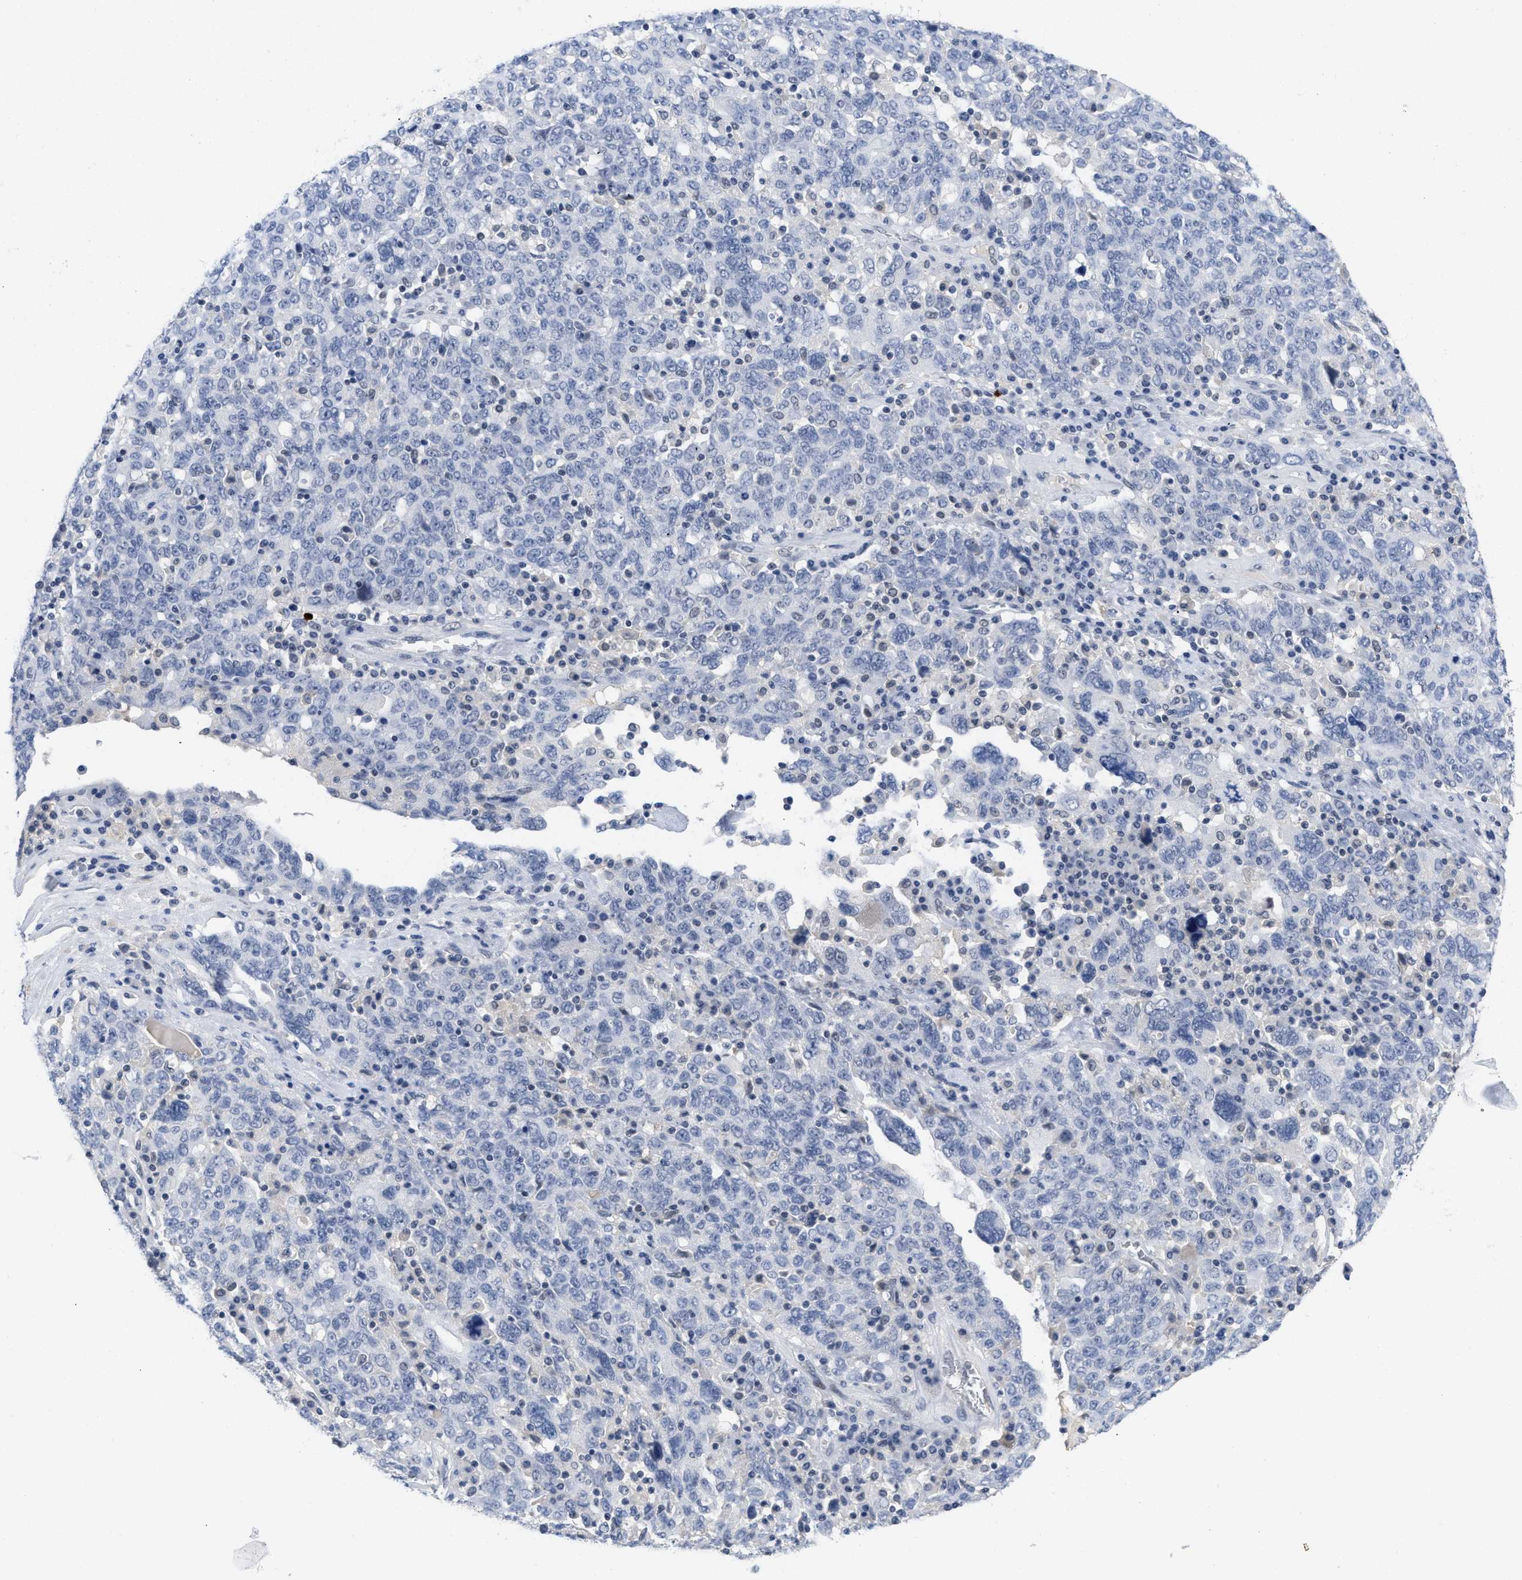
{"staining": {"intensity": "negative", "quantity": "none", "location": "none"}, "tissue": "ovarian cancer", "cell_type": "Tumor cells", "image_type": "cancer", "snomed": [{"axis": "morphology", "description": "Carcinoma, endometroid"}, {"axis": "topography", "description": "Ovary"}], "caption": "This is an immunohistochemistry (IHC) micrograph of ovarian endometroid carcinoma. There is no staining in tumor cells.", "gene": "GGNBP2", "patient": {"sex": "female", "age": 62}}